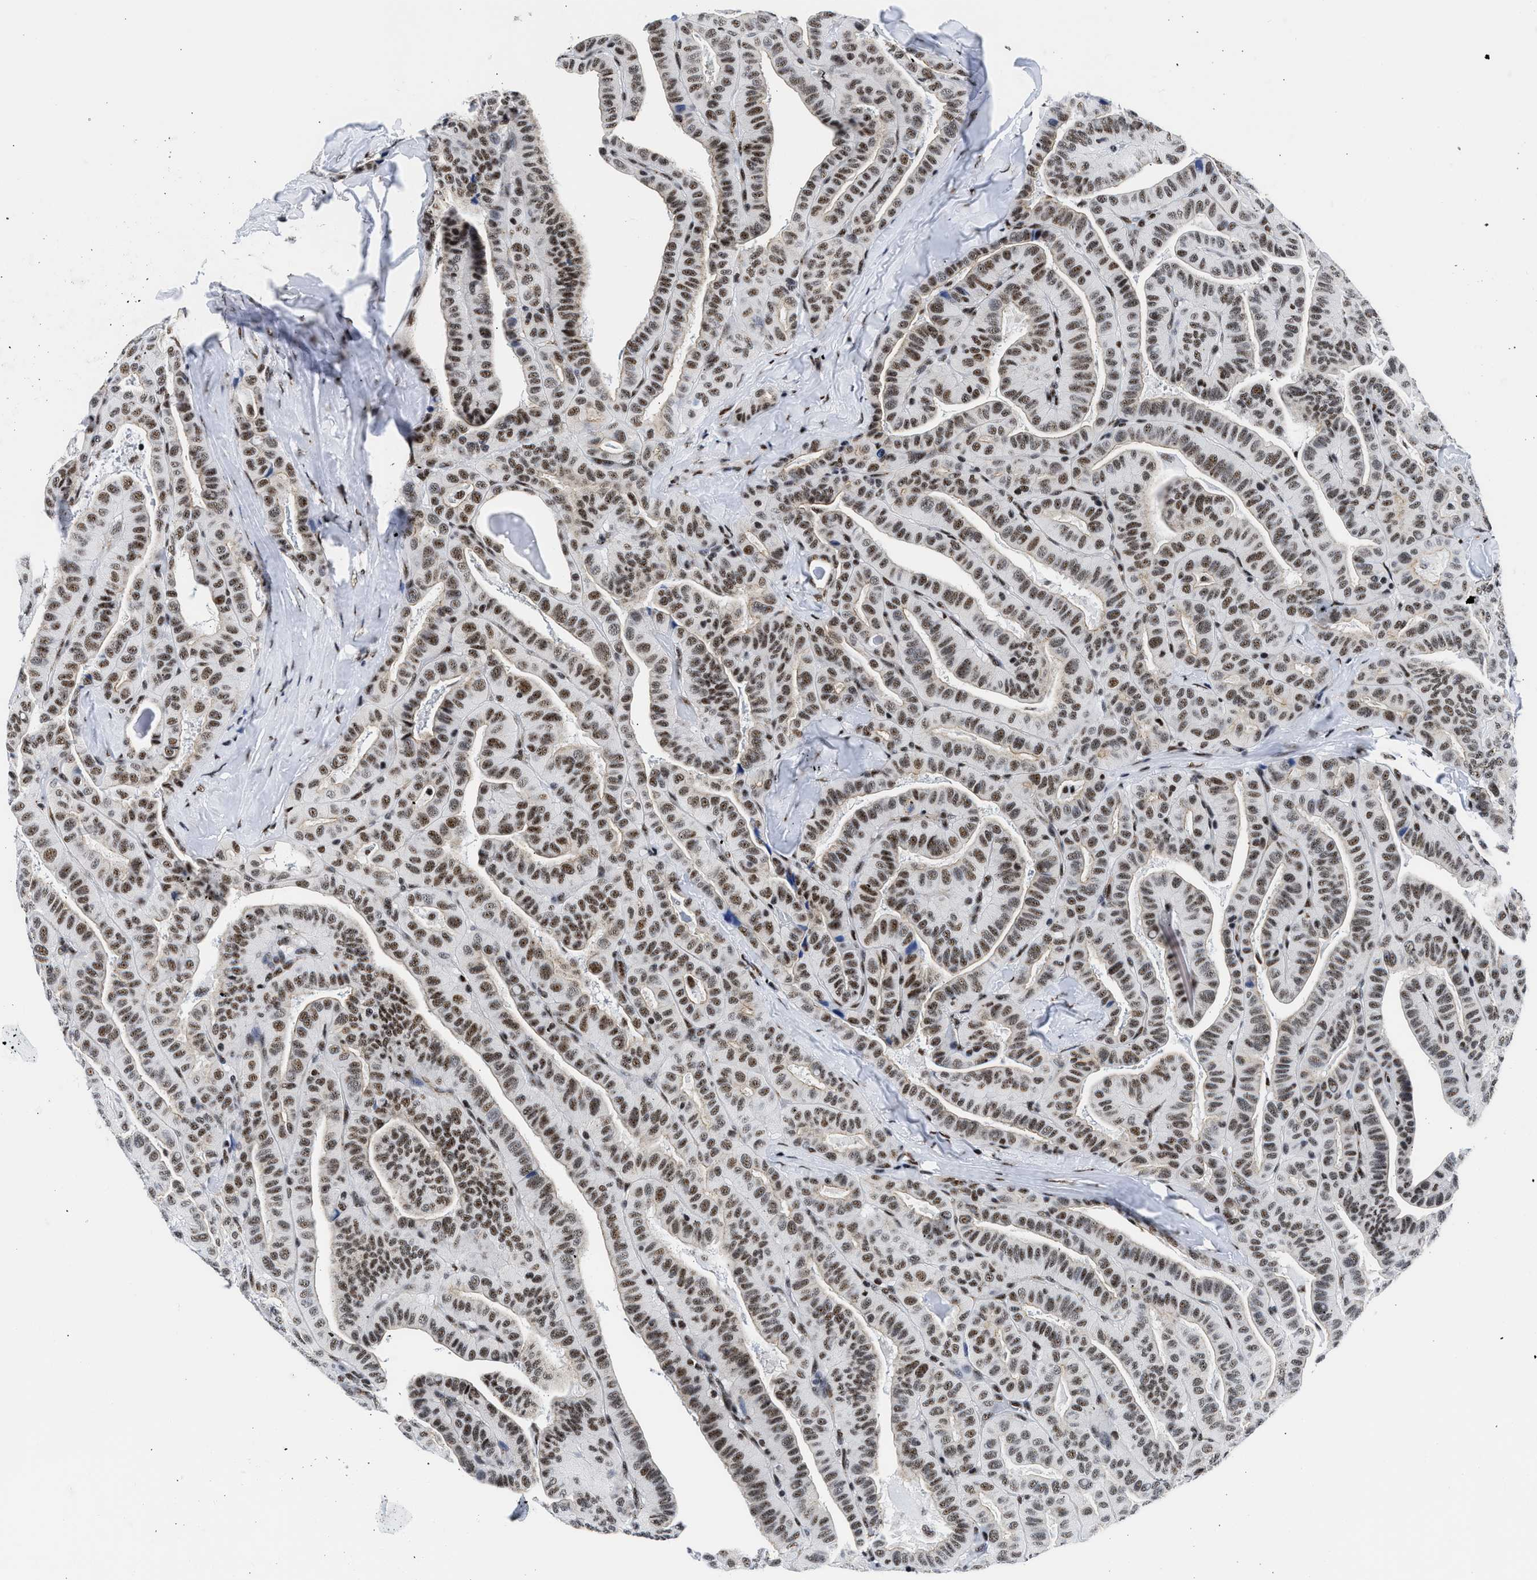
{"staining": {"intensity": "moderate", "quantity": ">75%", "location": "nuclear"}, "tissue": "thyroid cancer", "cell_type": "Tumor cells", "image_type": "cancer", "snomed": [{"axis": "morphology", "description": "Papillary adenocarcinoma, NOS"}, {"axis": "topography", "description": "Thyroid gland"}], "caption": "A histopathology image of human thyroid papillary adenocarcinoma stained for a protein displays moderate nuclear brown staining in tumor cells.", "gene": "RBM8A", "patient": {"sex": "male", "age": 77}}